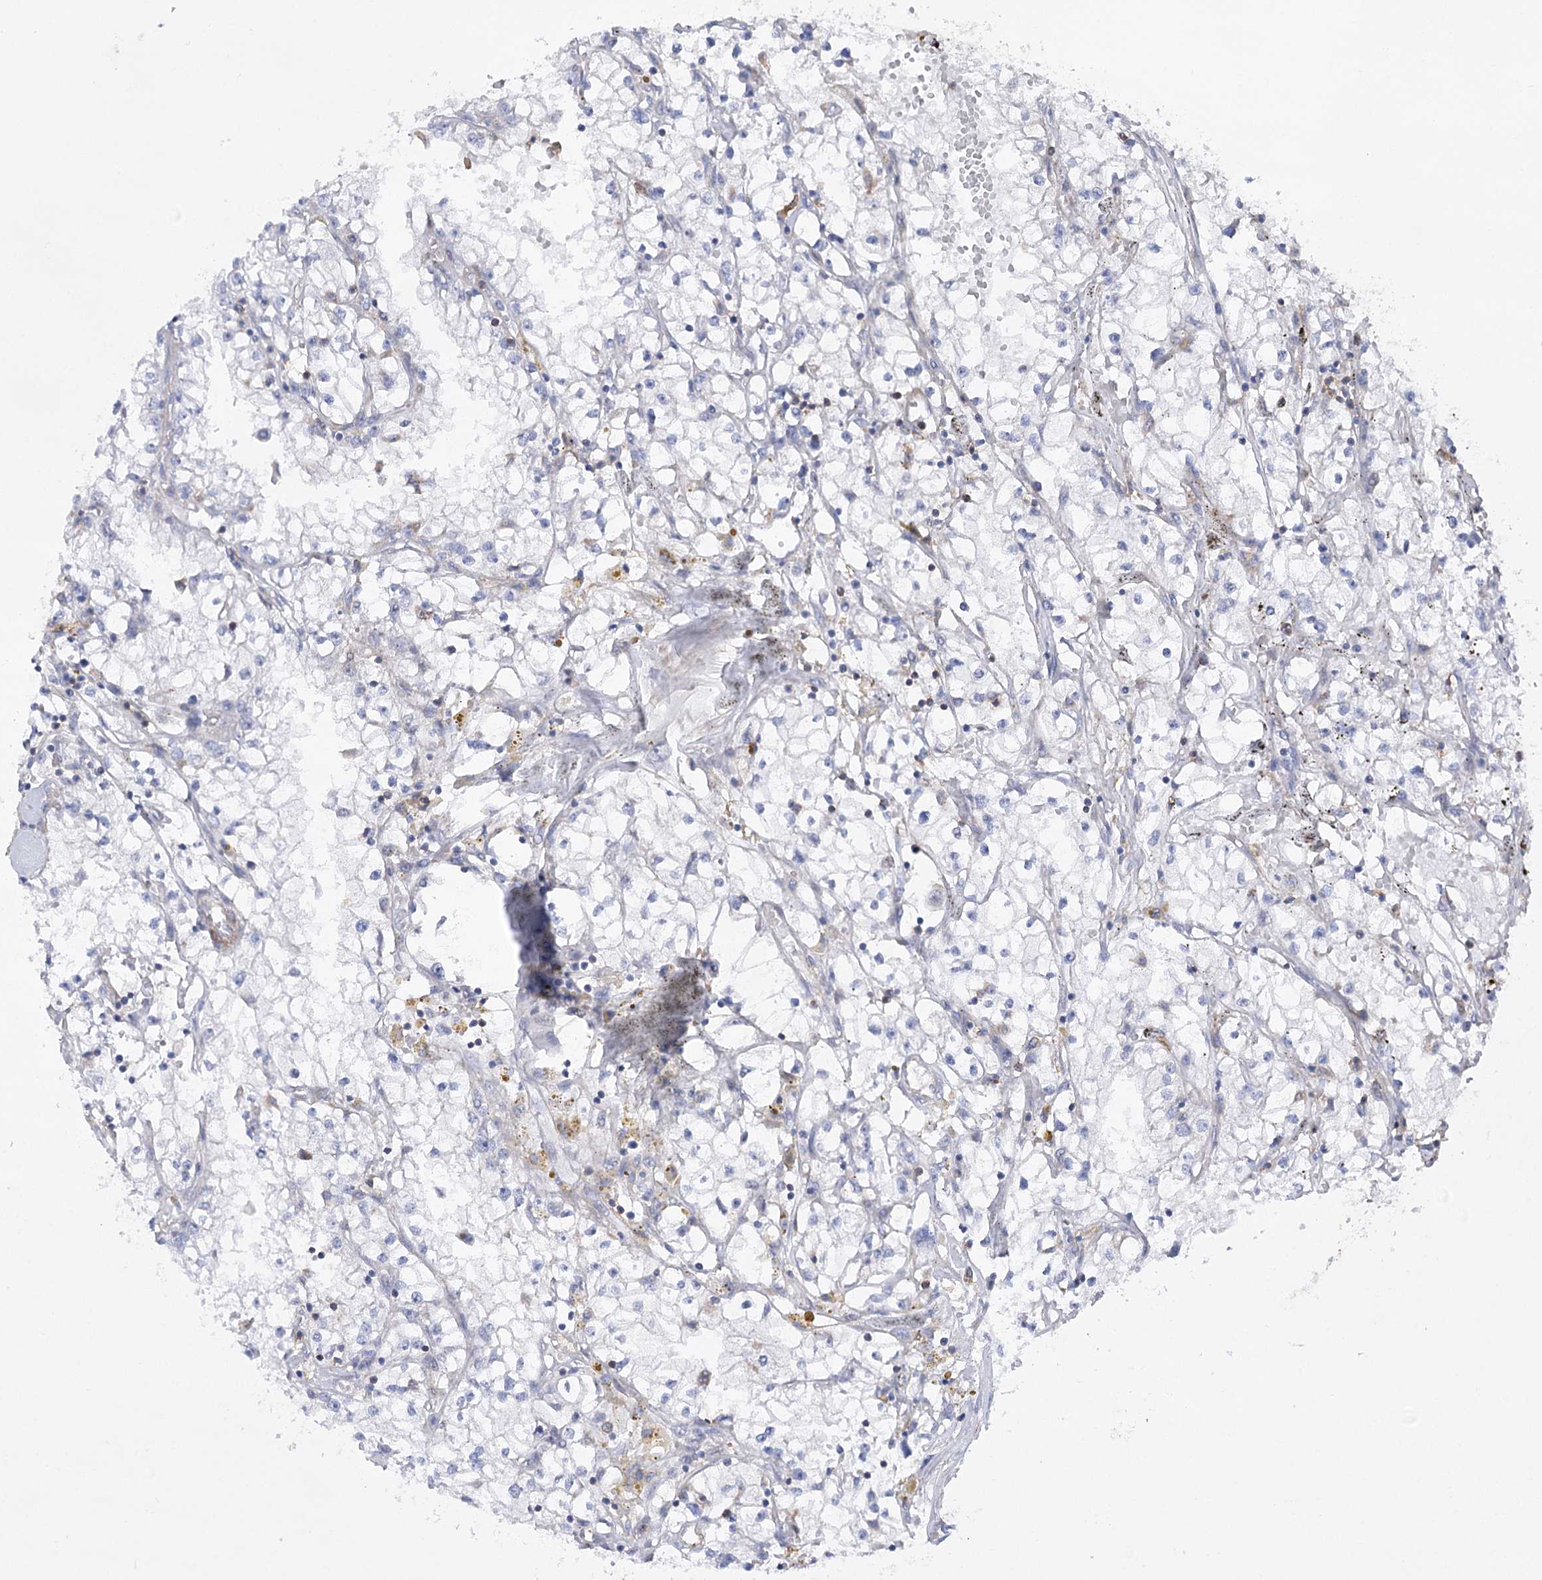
{"staining": {"intensity": "negative", "quantity": "none", "location": "none"}, "tissue": "renal cancer", "cell_type": "Tumor cells", "image_type": "cancer", "snomed": [{"axis": "morphology", "description": "Adenocarcinoma, NOS"}, {"axis": "topography", "description": "Kidney"}], "caption": "The histopathology image reveals no staining of tumor cells in renal adenocarcinoma. (DAB immunohistochemistry (IHC), high magnification).", "gene": "LARP1B", "patient": {"sex": "male", "age": 56}}